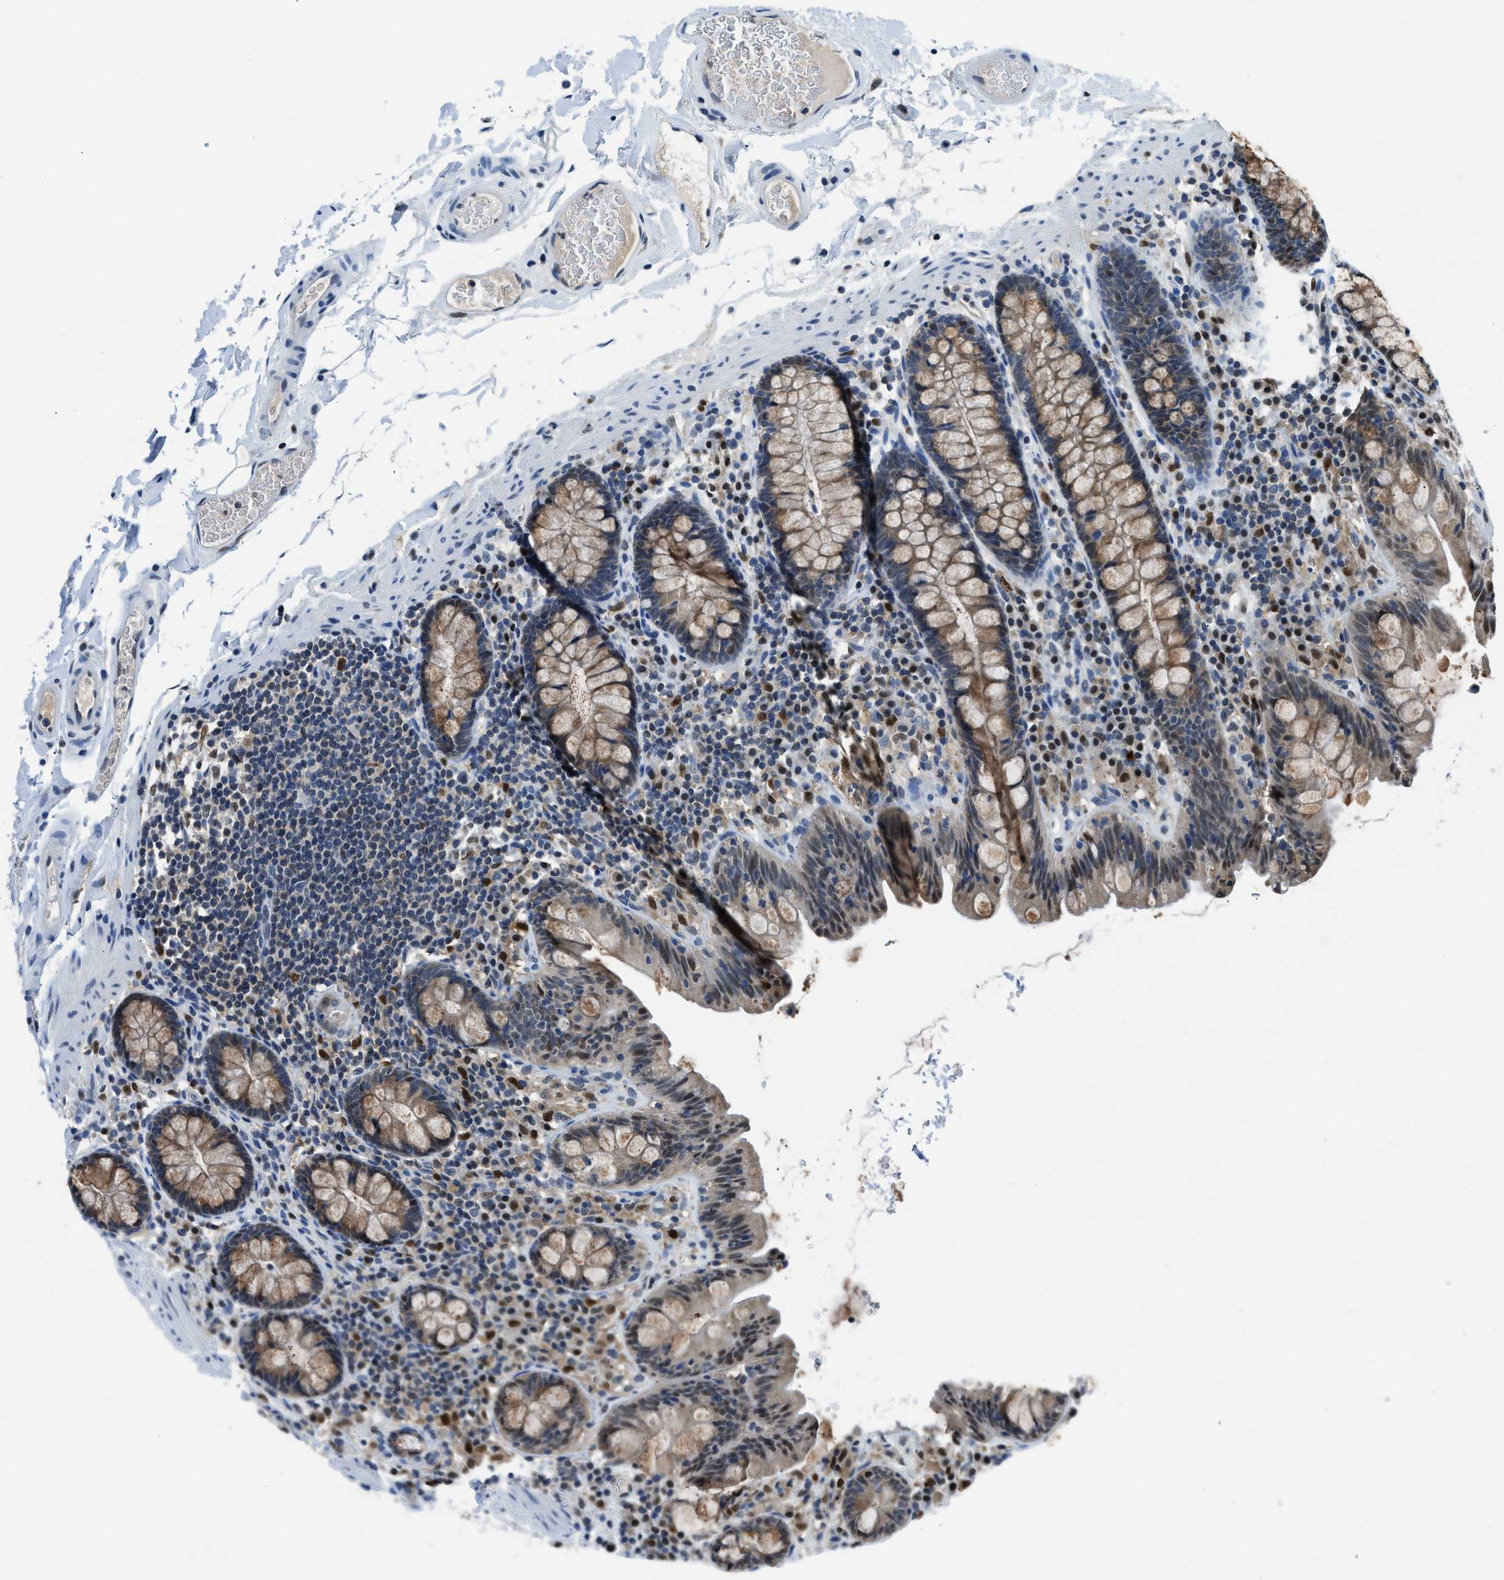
{"staining": {"intensity": "weak", "quantity": ">75%", "location": "nuclear"}, "tissue": "colon", "cell_type": "Endothelial cells", "image_type": "normal", "snomed": [{"axis": "morphology", "description": "Normal tissue, NOS"}, {"axis": "topography", "description": "Colon"}], "caption": "An immunohistochemistry histopathology image of unremarkable tissue is shown. Protein staining in brown labels weak nuclear positivity in colon within endothelial cells.", "gene": "ALX1", "patient": {"sex": "female", "age": 80}}